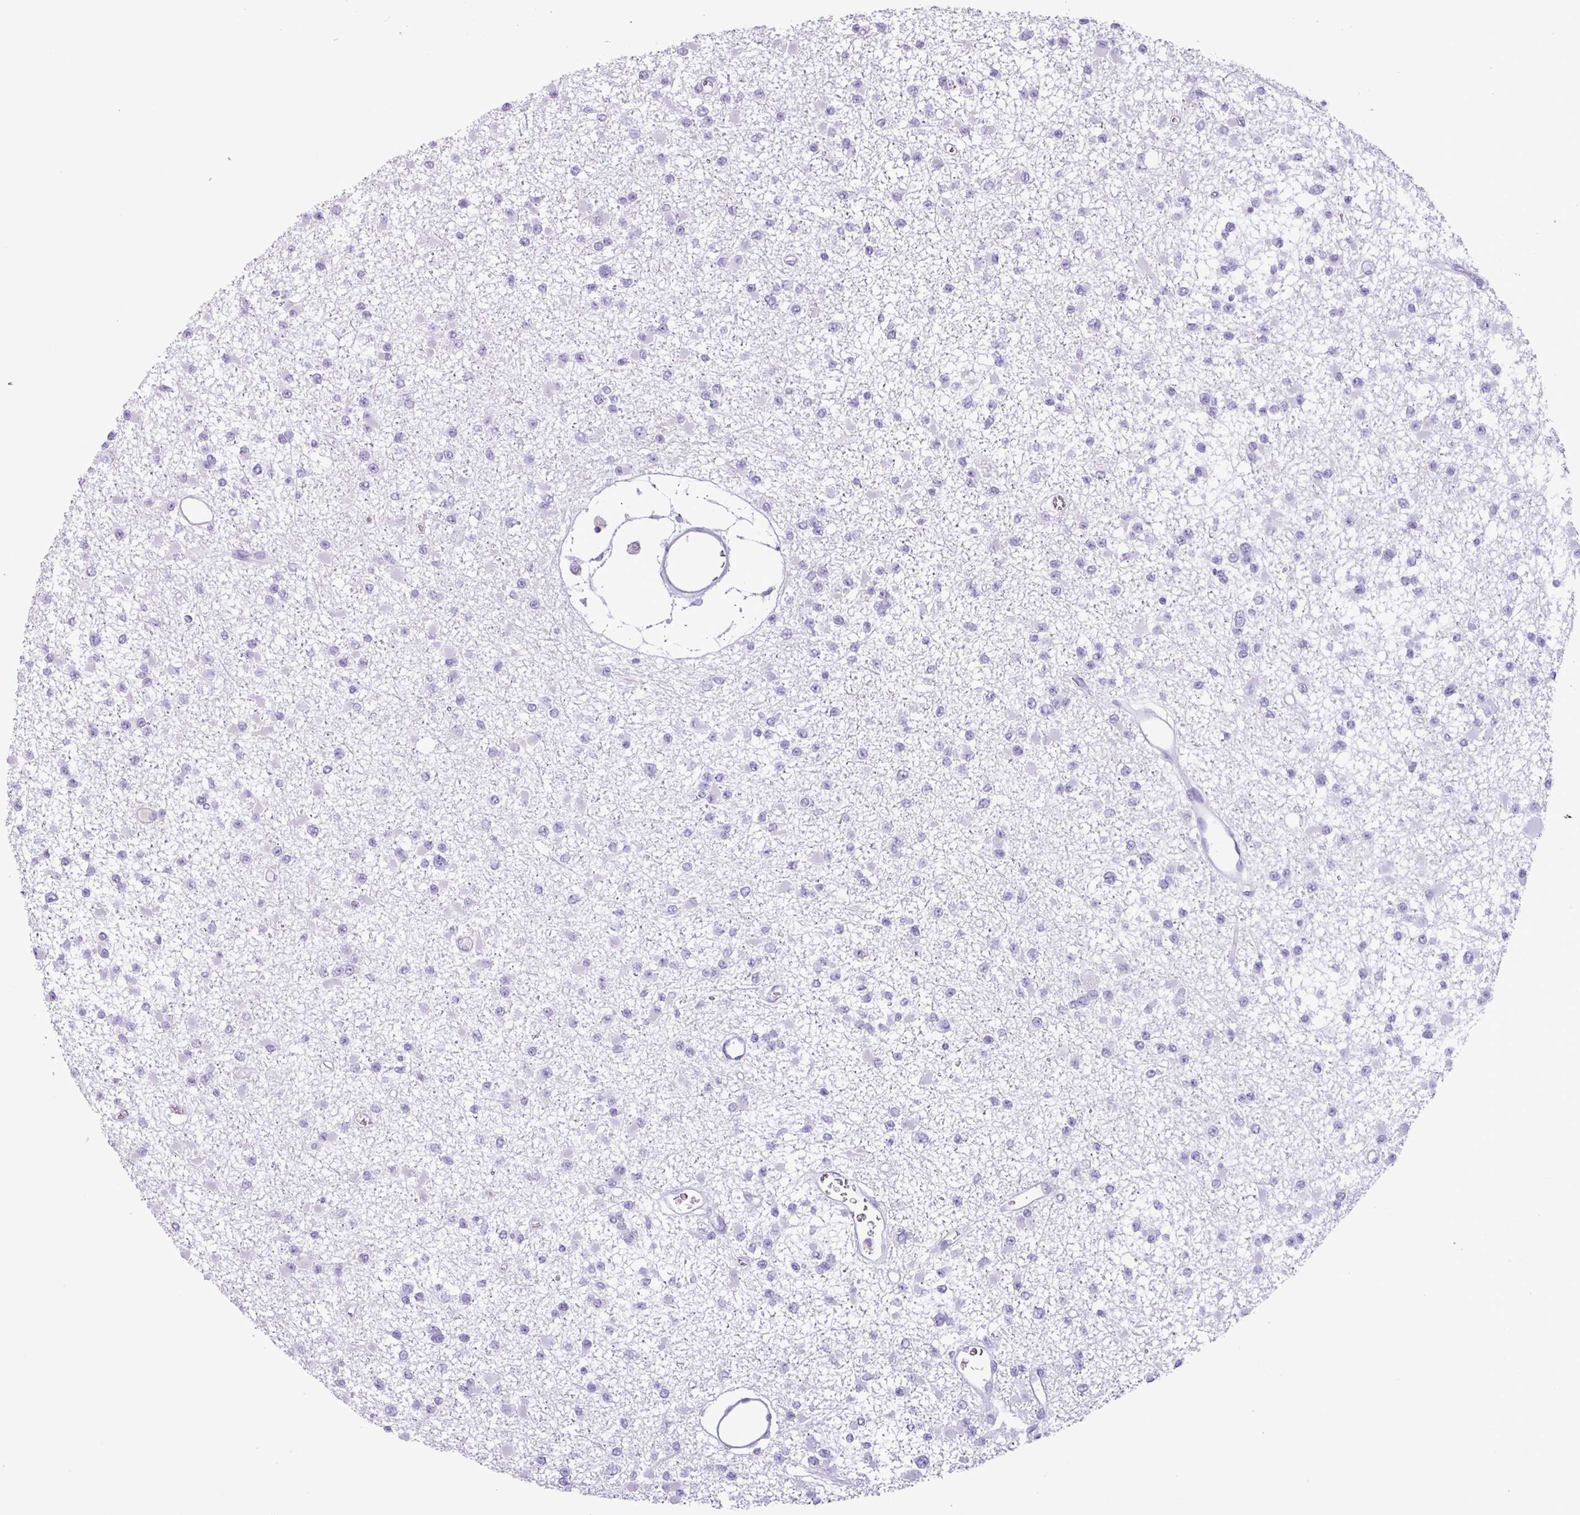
{"staining": {"intensity": "negative", "quantity": "none", "location": "none"}, "tissue": "glioma", "cell_type": "Tumor cells", "image_type": "cancer", "snomed": [{"axis": "morphology", "description": "Glioma, malignant, Low grade"}, {"axis": "topography", "description": "Brain"}], "caption": "The micrograph displays no significant positivity in tumor cells of malignant glioma (low-grade).", "gene": "CYSTM1", "patient": {"sex": "female", "age": 22}}